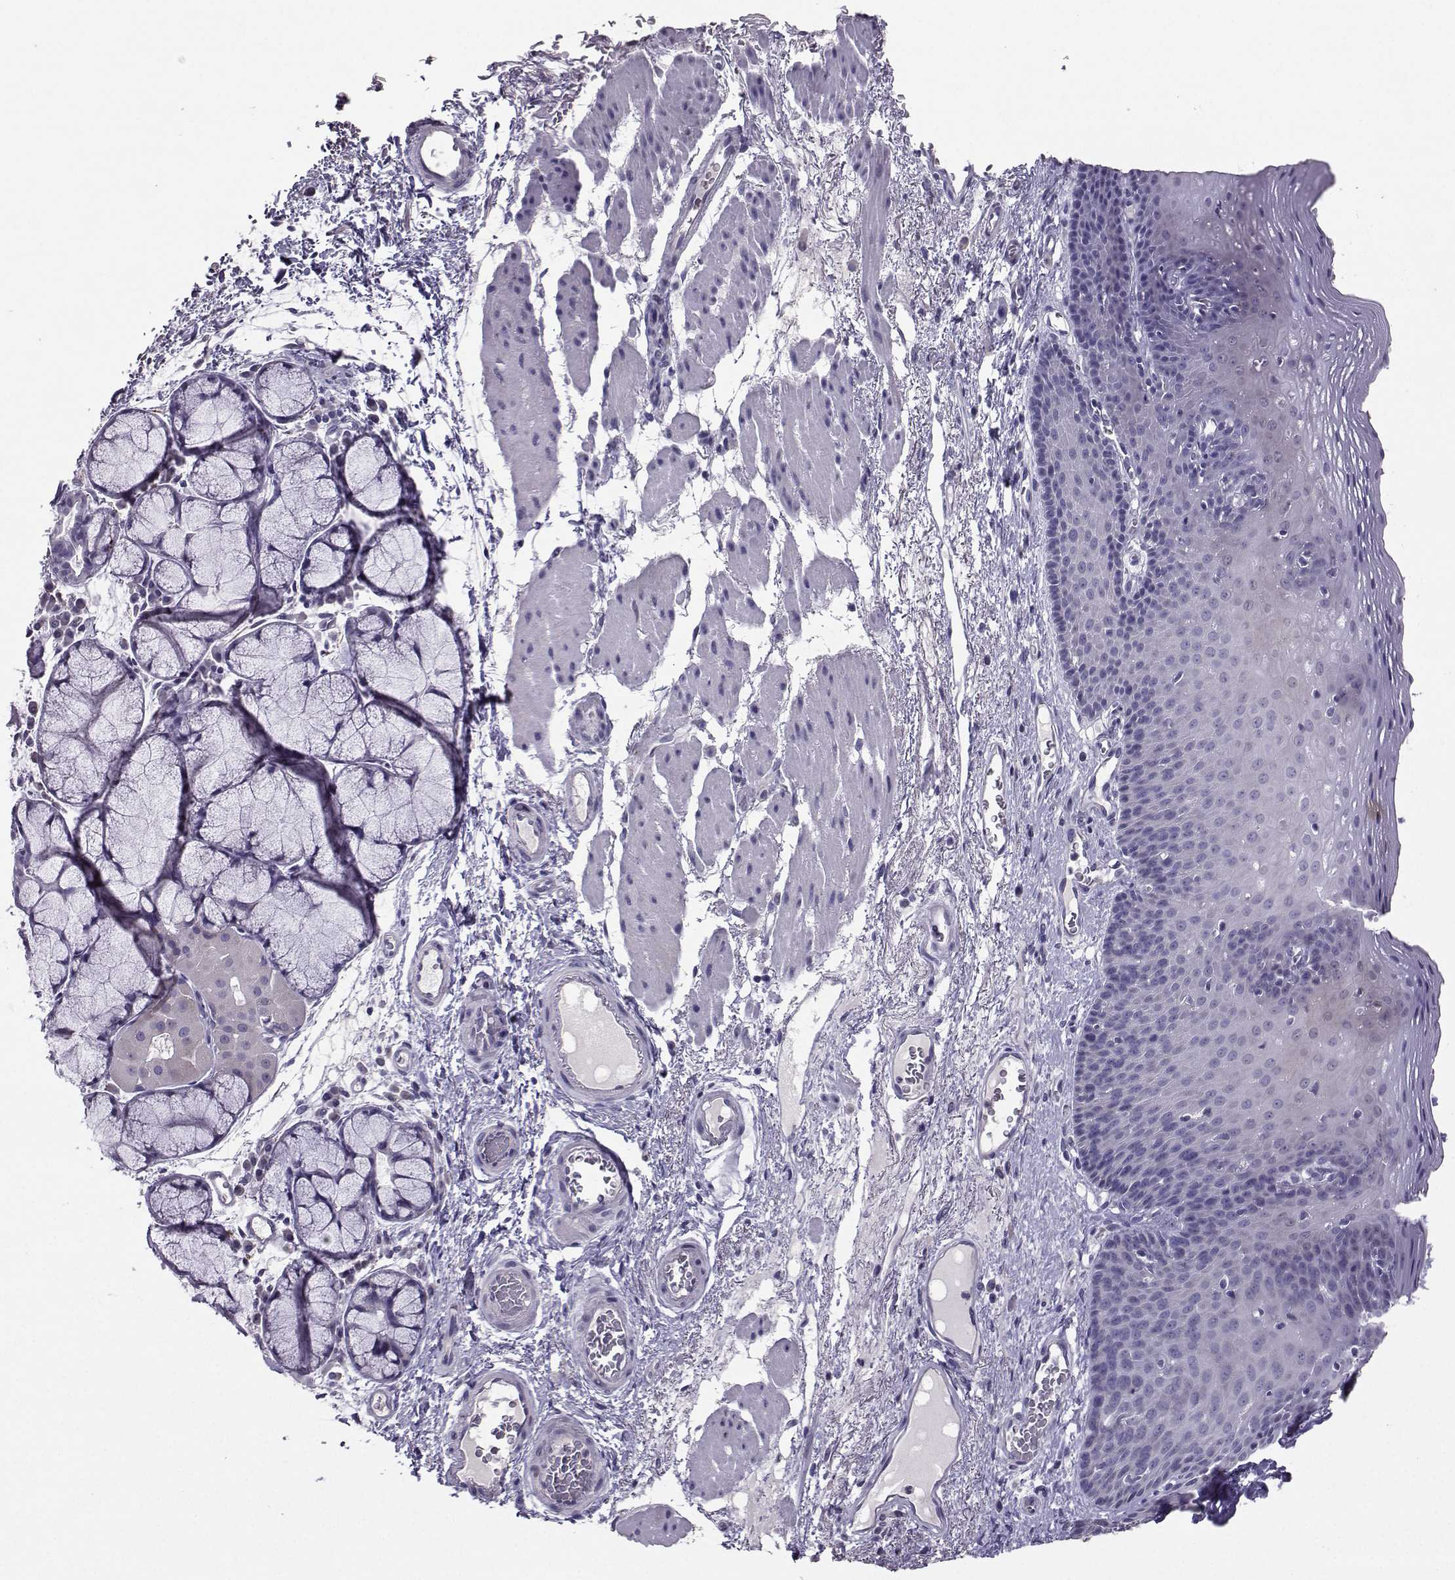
{"staining": {"intensity": "negative", "quantity": "none", "location": "none"}, "tissue": "esophagus", "cell_type": "Squamous epithelial cells", "image_type": "normal", "snomed": [{"axis": "morphology", "description": "Normal tissue, NOS"}, {"axis": "topography", "description": "Esophagus"}], "caption": "IHC image of benign human esophagus stained for a protein (brown), which exhibits no expression in squamous epithelial cells. (DAB (3,3'-diaminobenzidine) IHC visualized using brightfield microscopy, high magnification).", "gene": "CARTPT", "patient": {"sex": "male", "age": 76}}